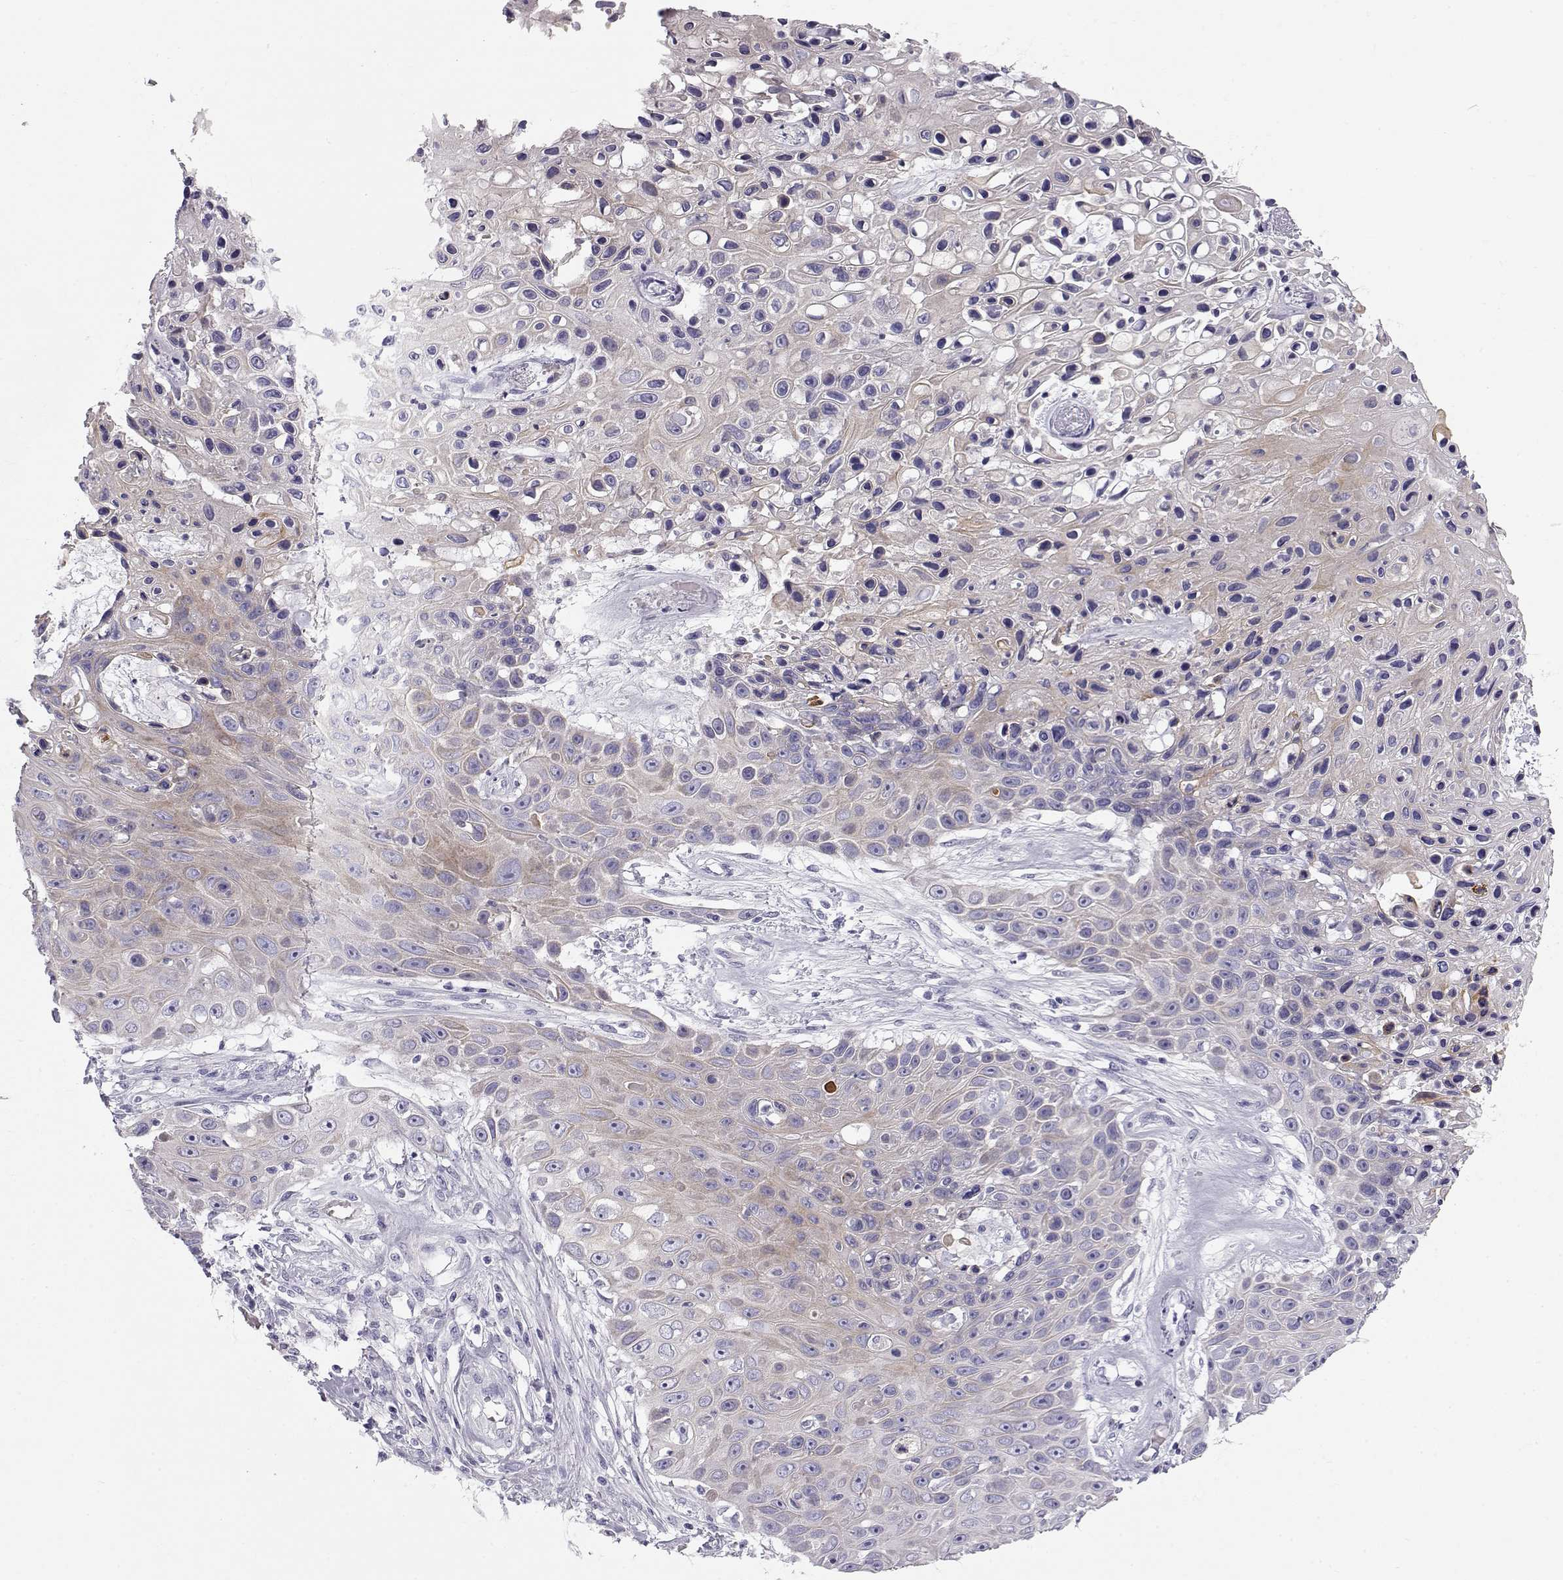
{"staining": {"intensity": "weak", "quantity": "<25%", "location": "cytoplasmic/membranous"}, "tissue": "skin cancer", "cell_type": "Tumor cells", "image_type": "cancer", "snomed": [{"axis": "morphology", "description": "Squamous cell carcinoma, NOS"}, {"axis": "topography", "description": "Skin"}], "caption": "Human skin squamous cell carcinoma stained for a protein using immunohistochemistry (IHC) demonstrates no expression in tumor cells.", "gene": "GPR26", "patient": {"sex": "male", "age": 82}}